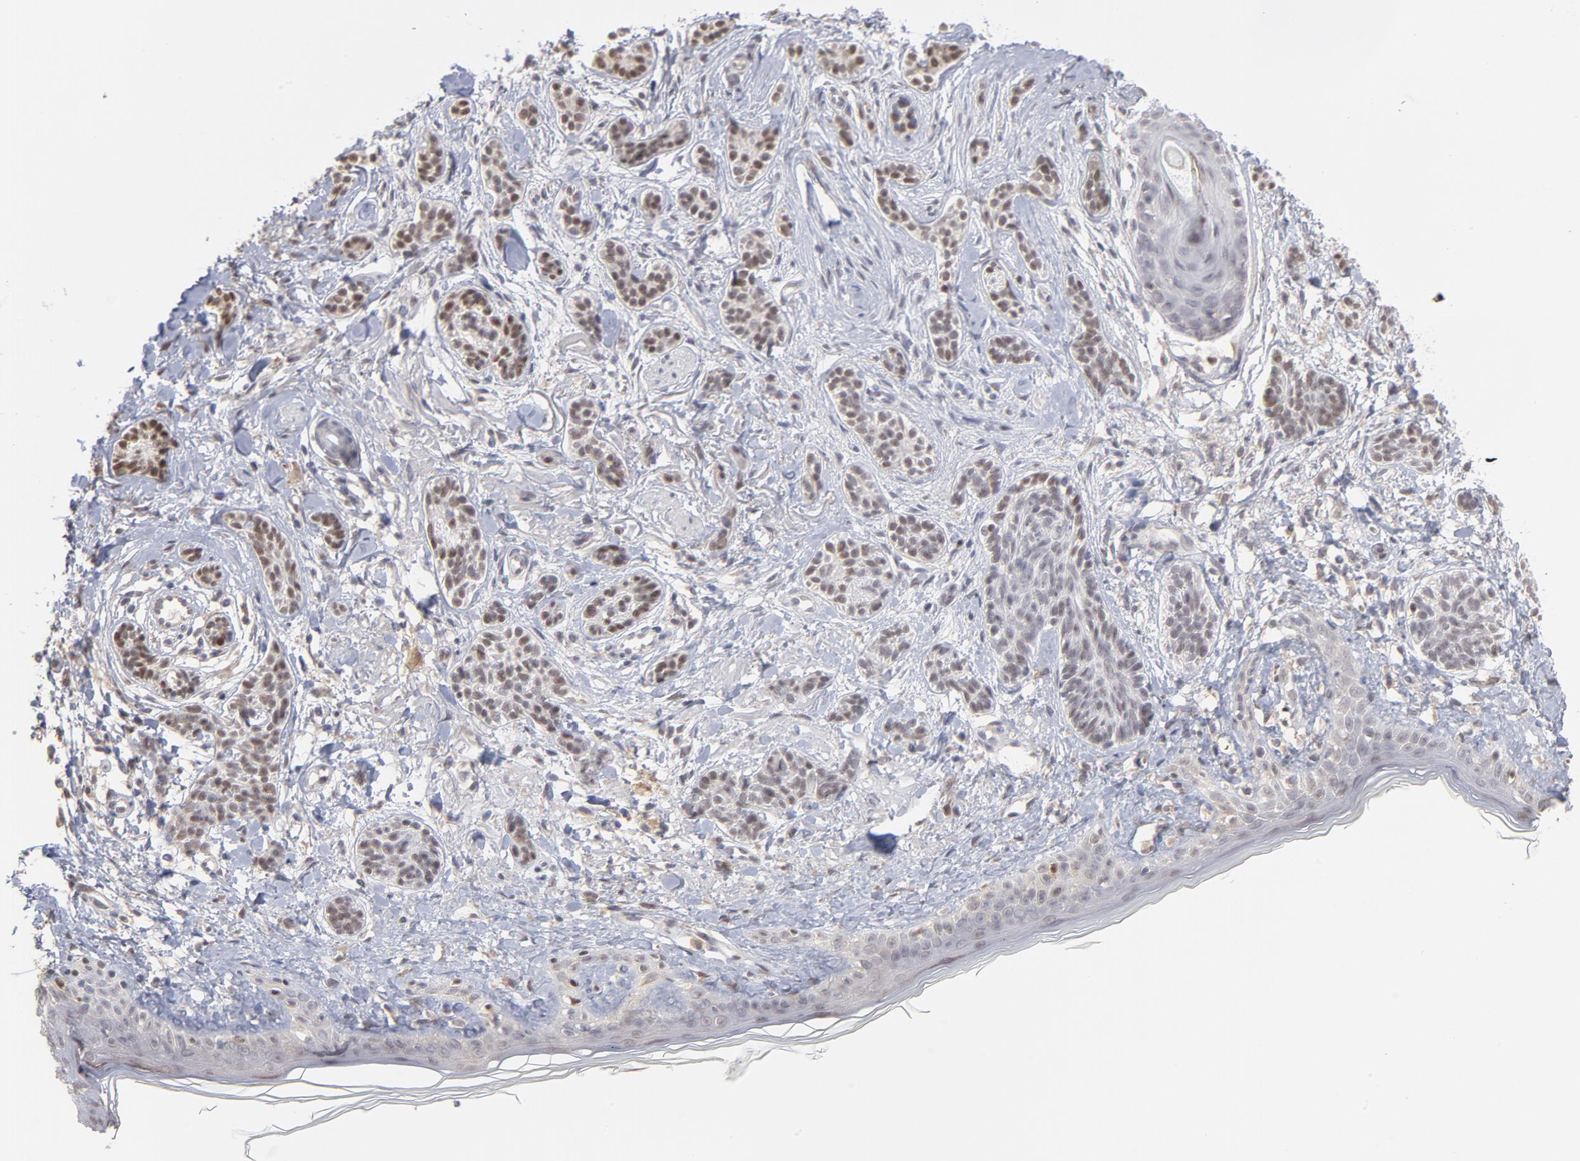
{"staining": {"intensity": "weak", "quantity": "25%-75%", "location": "nuclear"}, "tissue": "skin cancer", "cell_type": "Tumor cells", "image_type": "cancer", "snomed": [{"axis": "morphology", "description": "Normal tissue, NOS"}, {"axis": "morphology", "description": "Basal cell carcinoma"}, {"axis": "topography", "description": "Skin"}], "caption": "About 25%-75% of tumor cells in skin basal cell carcinoma reveal weak nuclear protein expression as visualized by brown immunohistochemical staining.", "gene": "OAS1", "patient": {"sex": "male", "age": 63}}